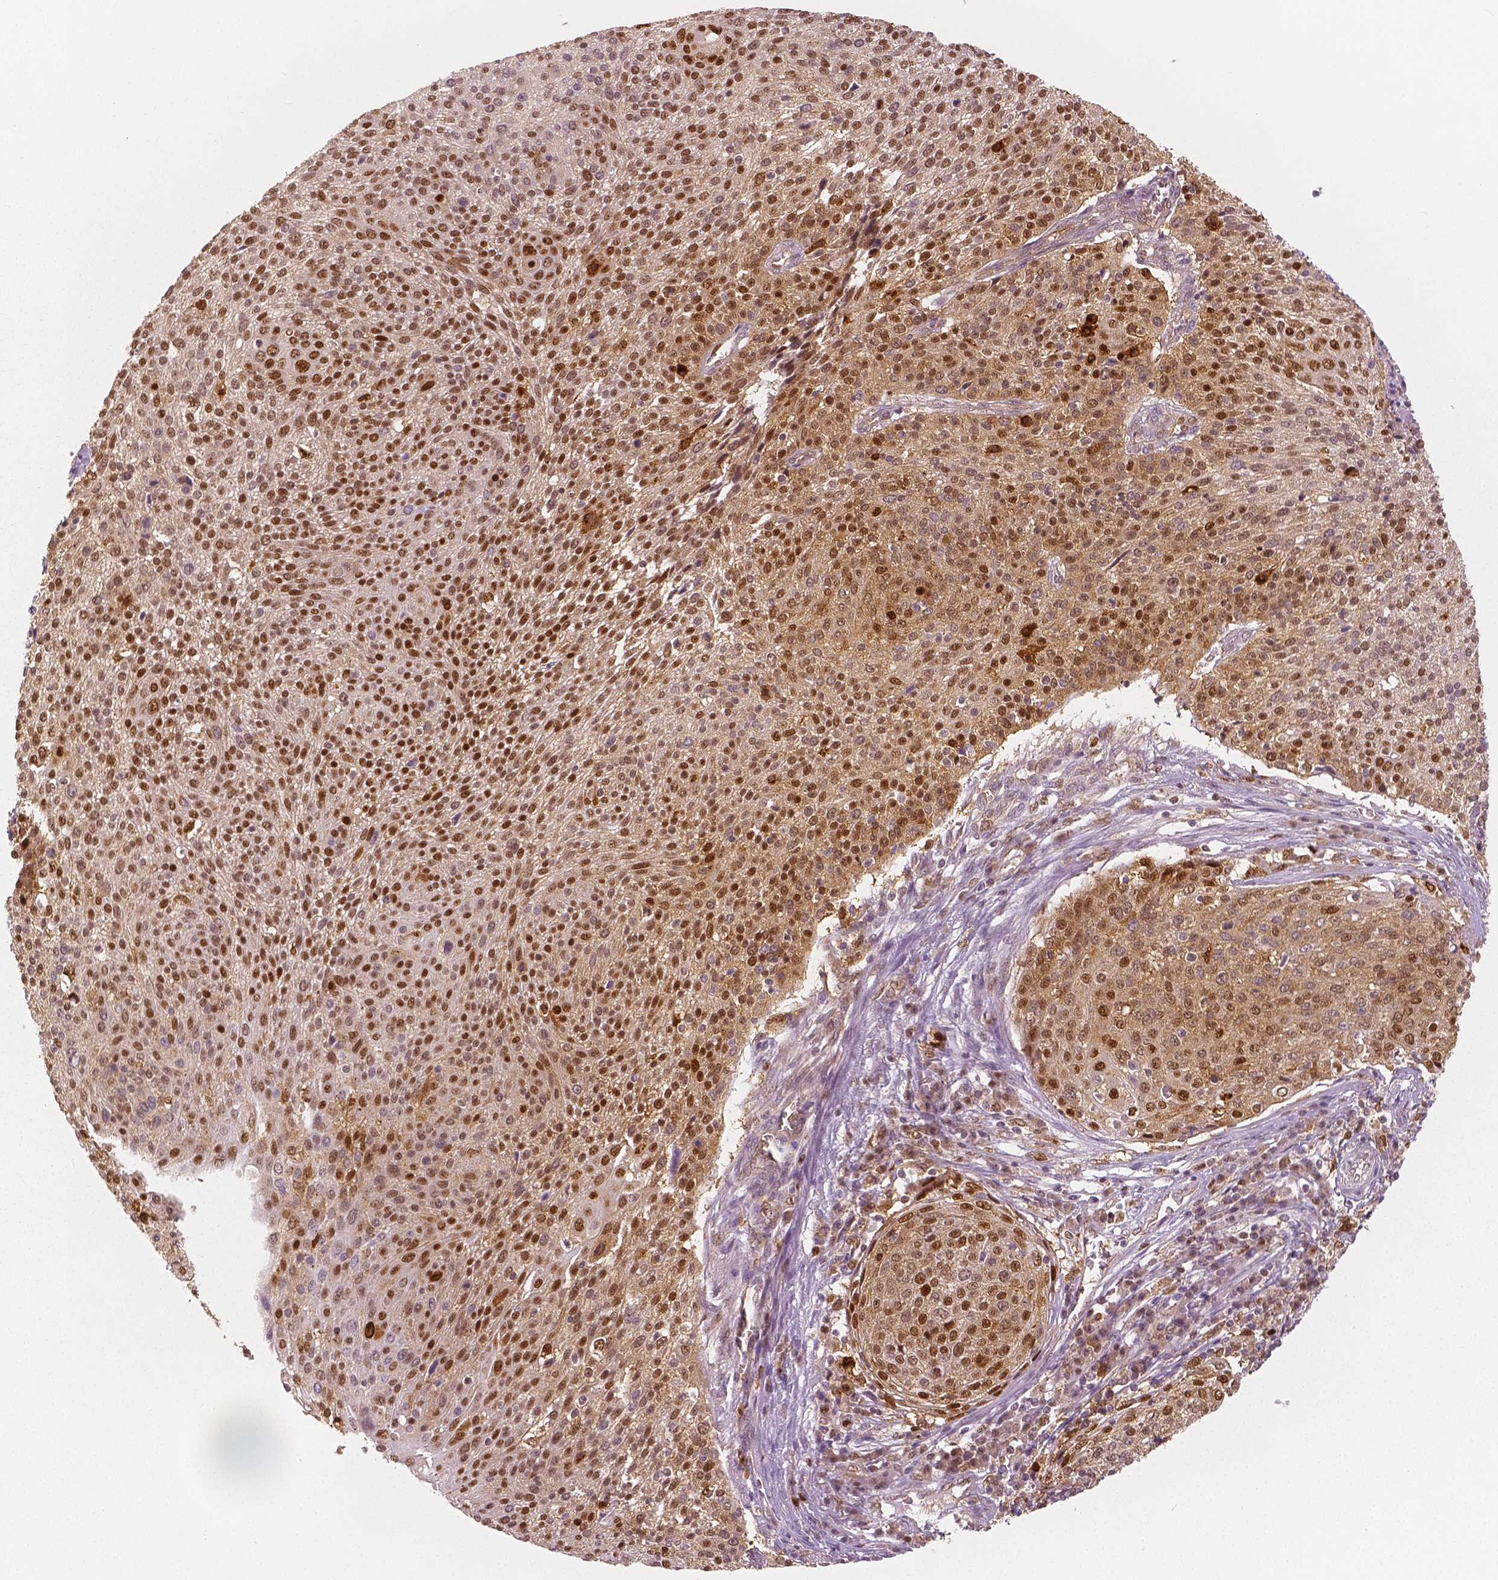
{"staining": {"intensity": "moderate", "quantity": ">75%", "location": "cytoplasmic/membranous,nuclear"}, "tissue": "cervical cancer", "cell_type": "Tumor cells", "image_type": "cancer", "snomed": [{"axis": "morphology", "description": "Squamous cell carcinoma, NOS"}, {"axis": "topography", "description": "Cervix"}], "caption": "Protein analysis of cervical cancer (squamous cell carcinoma) tissue demonstrates moderate cytoplasmic/membranous and nuclear expression in about >75% of tumor cells.", "gene": "SQSTM1", "patient": {"sex": "female", "age": 31}}